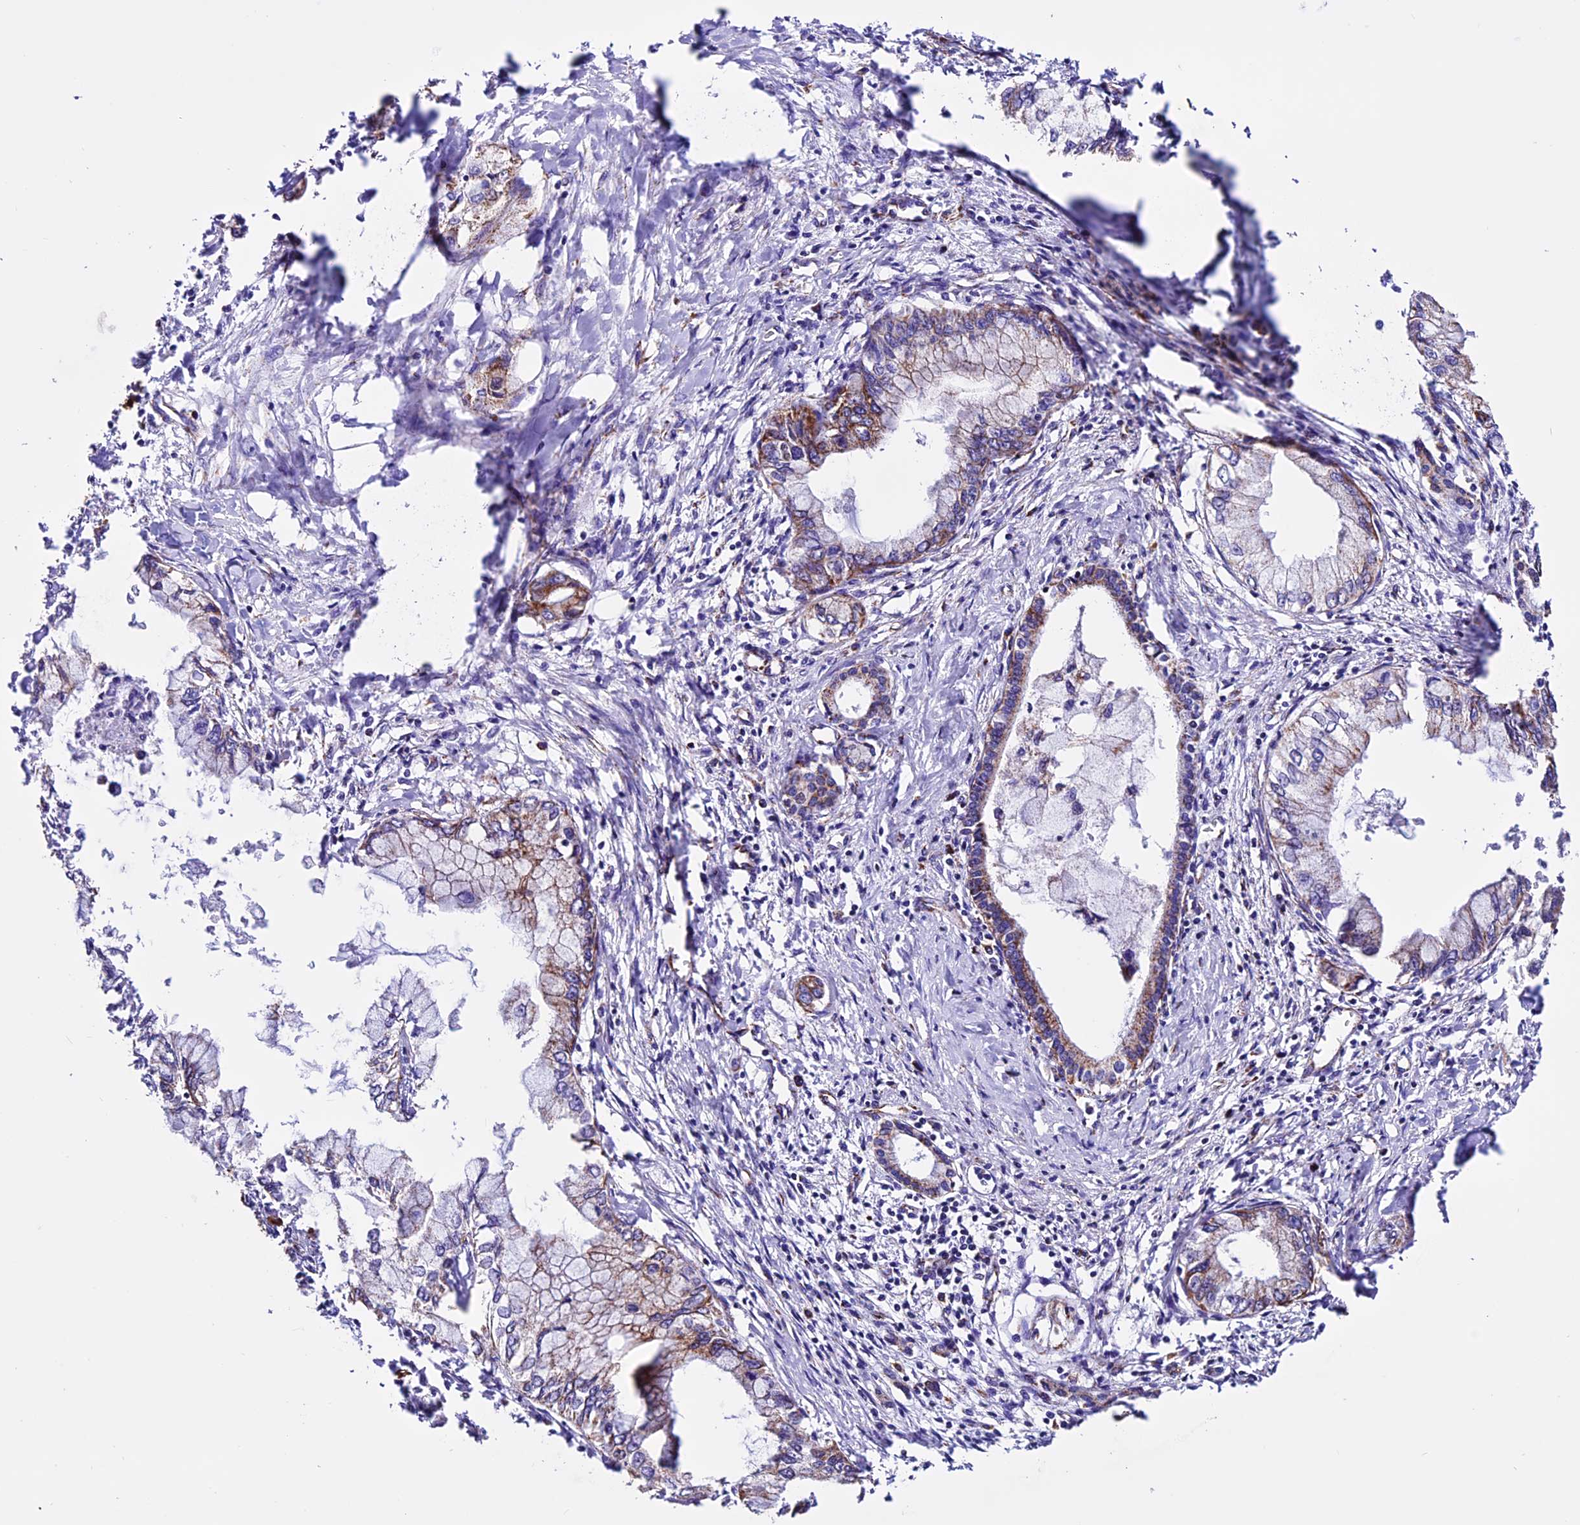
{"staining": {"intensity": "moderate", "quantity": "25%-75%", "location": "cytoplasmic/membranous"}, "tissue": "pancreatic cancer", "cell_type": "Tumor cells", "image_type": "cancer", "snomed": [{"axis": "morphology", "description": "Adenocarcinoma, NOS"}, {"axis": "topography", "description": "Pancreas"}], "caption": "The histopathology image shows a brown stain indicating the presence of a protein in the cytoplasmic/membranous of tumor cells in adenocarcinoma (pancreatic). (DAB IHC, brown staining for protein, blue staining for nuclei).", "gene": "CX3CL1", "patient": {"sex": "male", "age": 48}}